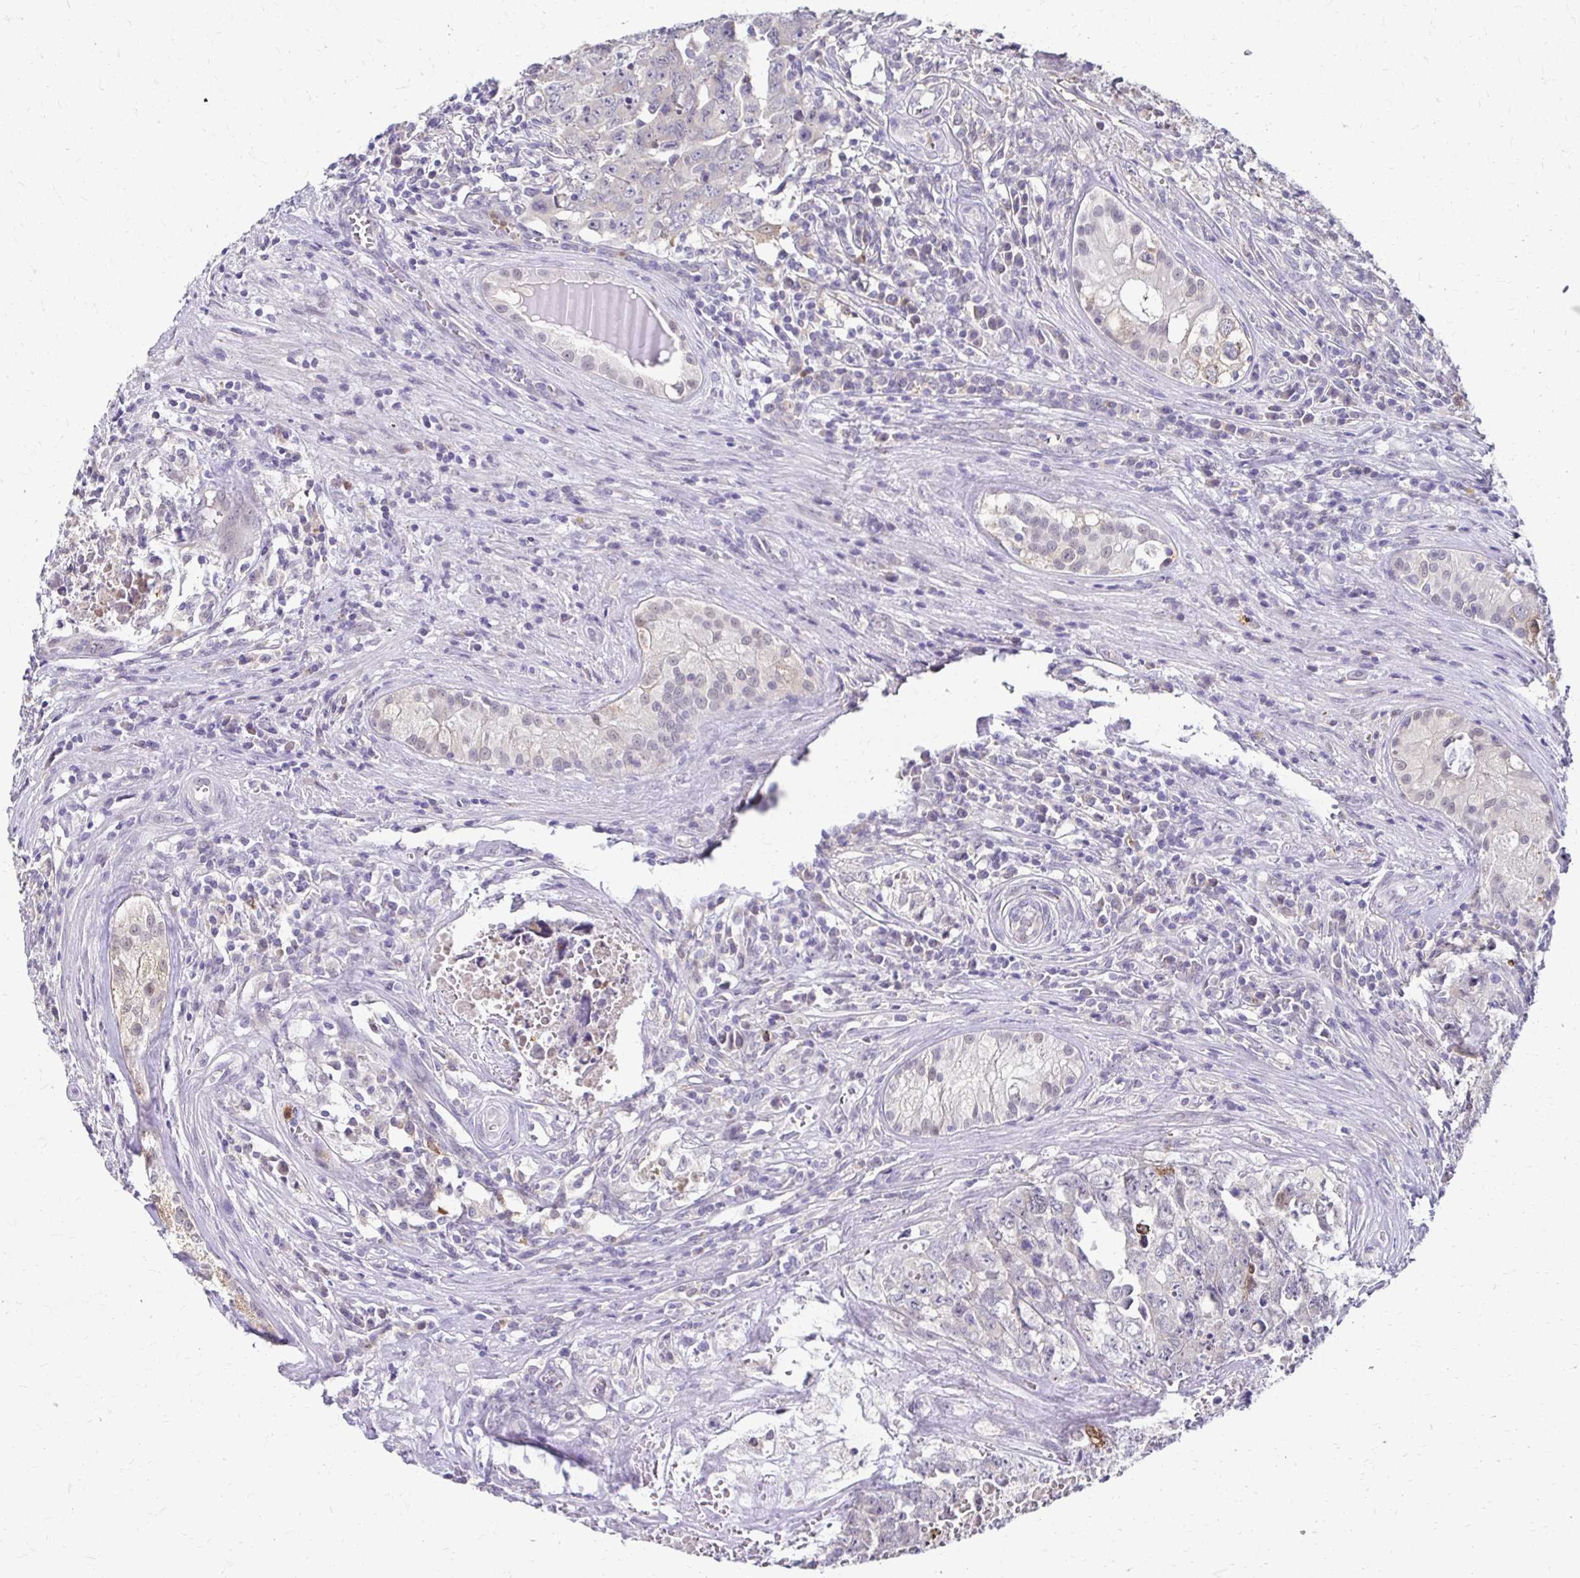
{"staining": {"intensity": "negative", "quantity": "none", "location": "none"}, "tissue": "testis cancer", "cell_type": "Tumor cells", "image_type": "cancer", "snomed": [{"axis": "morphology", "description": "Carcinoma, Embryonal, NOS"}, {"axis": "topography", "description": "Testis"}], "caption": "Tumor cells show no significant expression in embryonal carcinoma (testis).", "gene": "PADI2", "patient": {"sex": "male", "age": 24}}